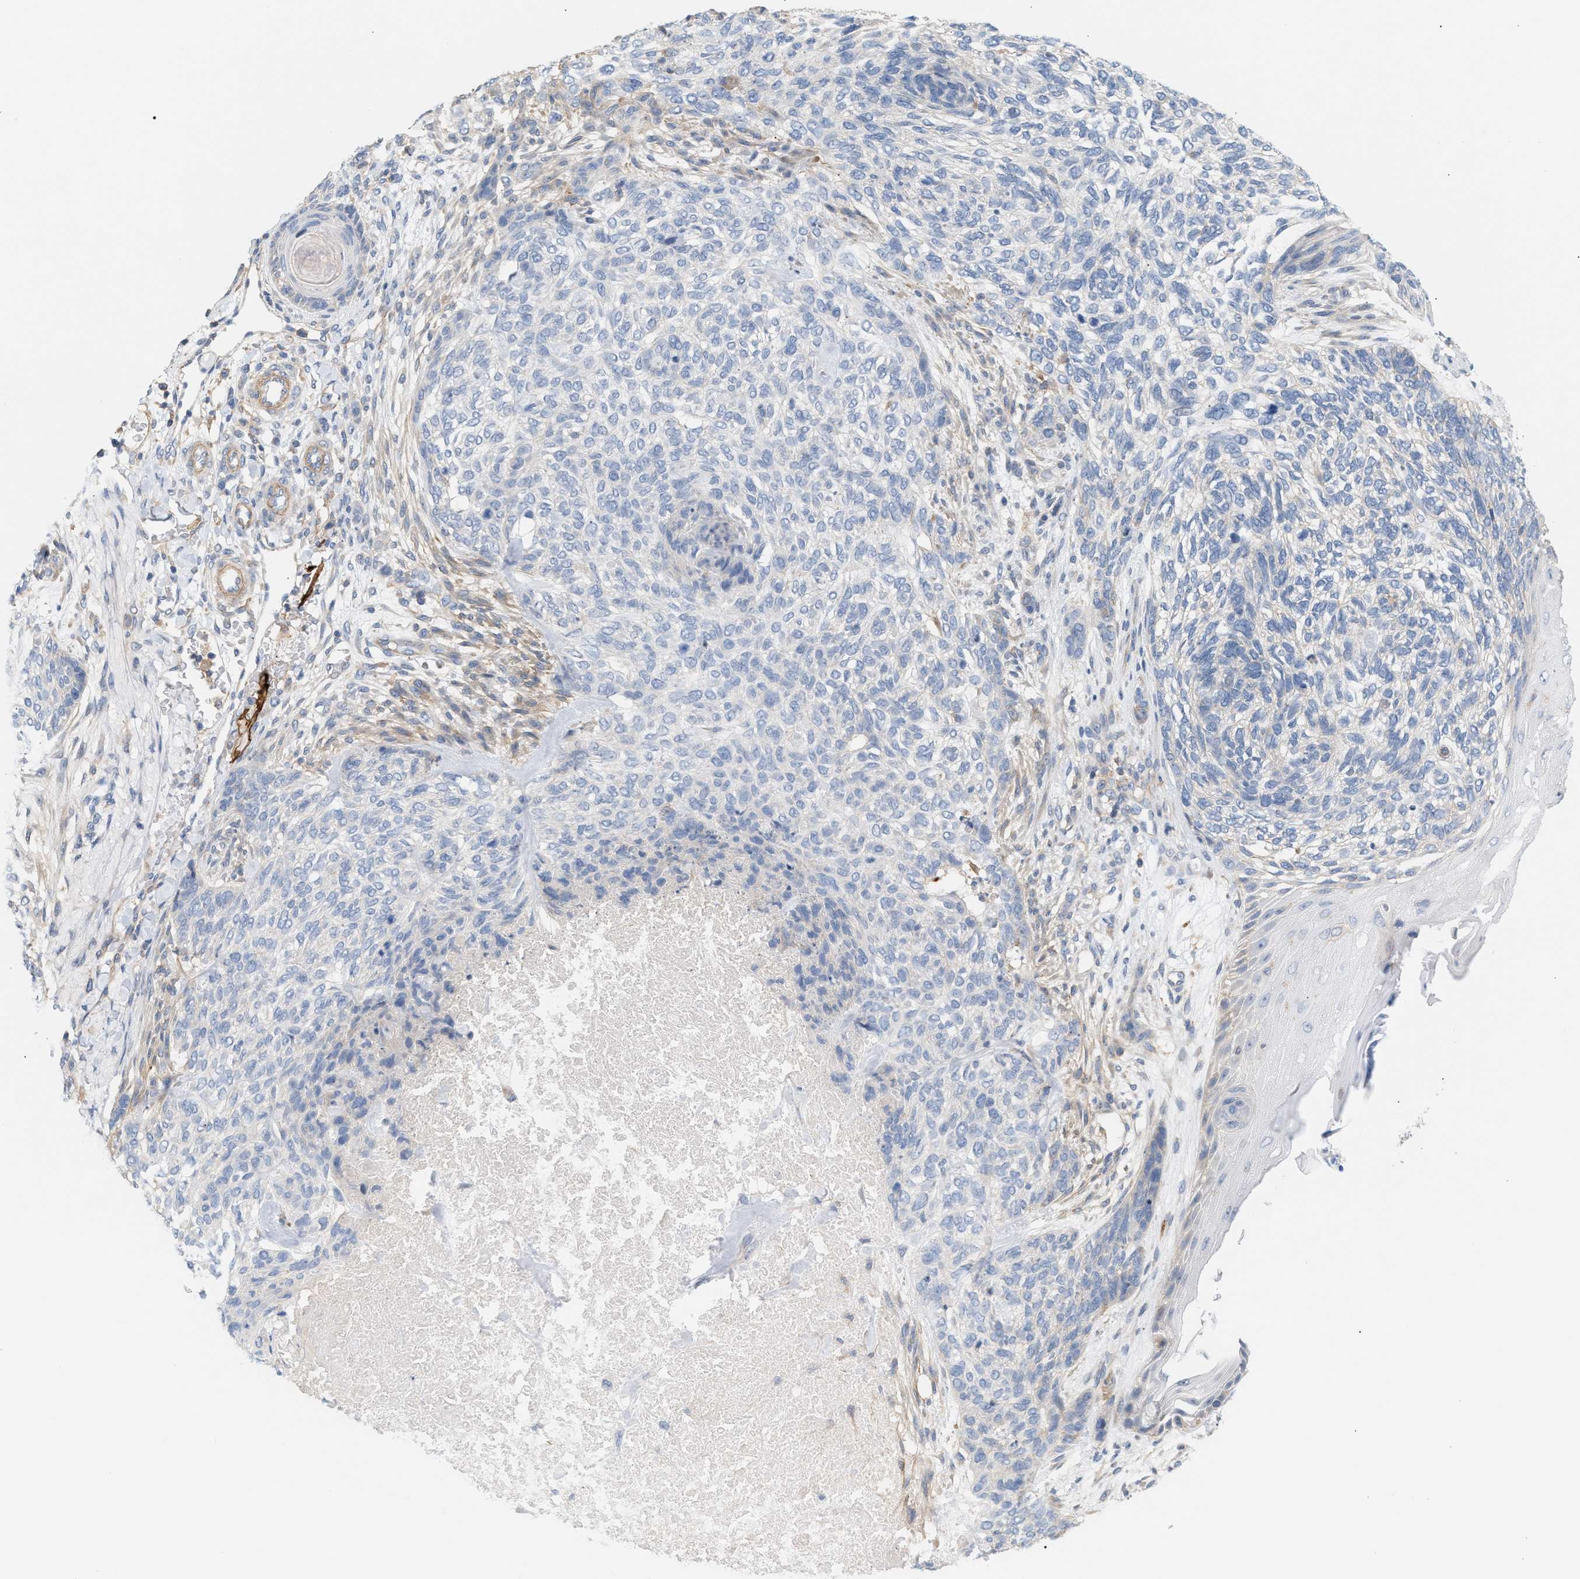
{"staining": {"intensity": "negative", "quantity": "none", "location": "none"}, "tissue": "skin cancer", "cell_type": "Tumor cells", "image_type": "cancer", "snomed": [{"axis": "morphology", "description": "Basal cell carcinoma"}, {"axis": "topography", "description": "Skin"}], "caption": "This photomicrograph is of basal cell carcinoma (skin) stained with immunohistochemistry (IHC) to label a protein in brown with the nuclei are counter-stained blue. There is no expression in tumor cells.", "gene": "LRCH1", "patient": {"sex": "male", "age": 55}}